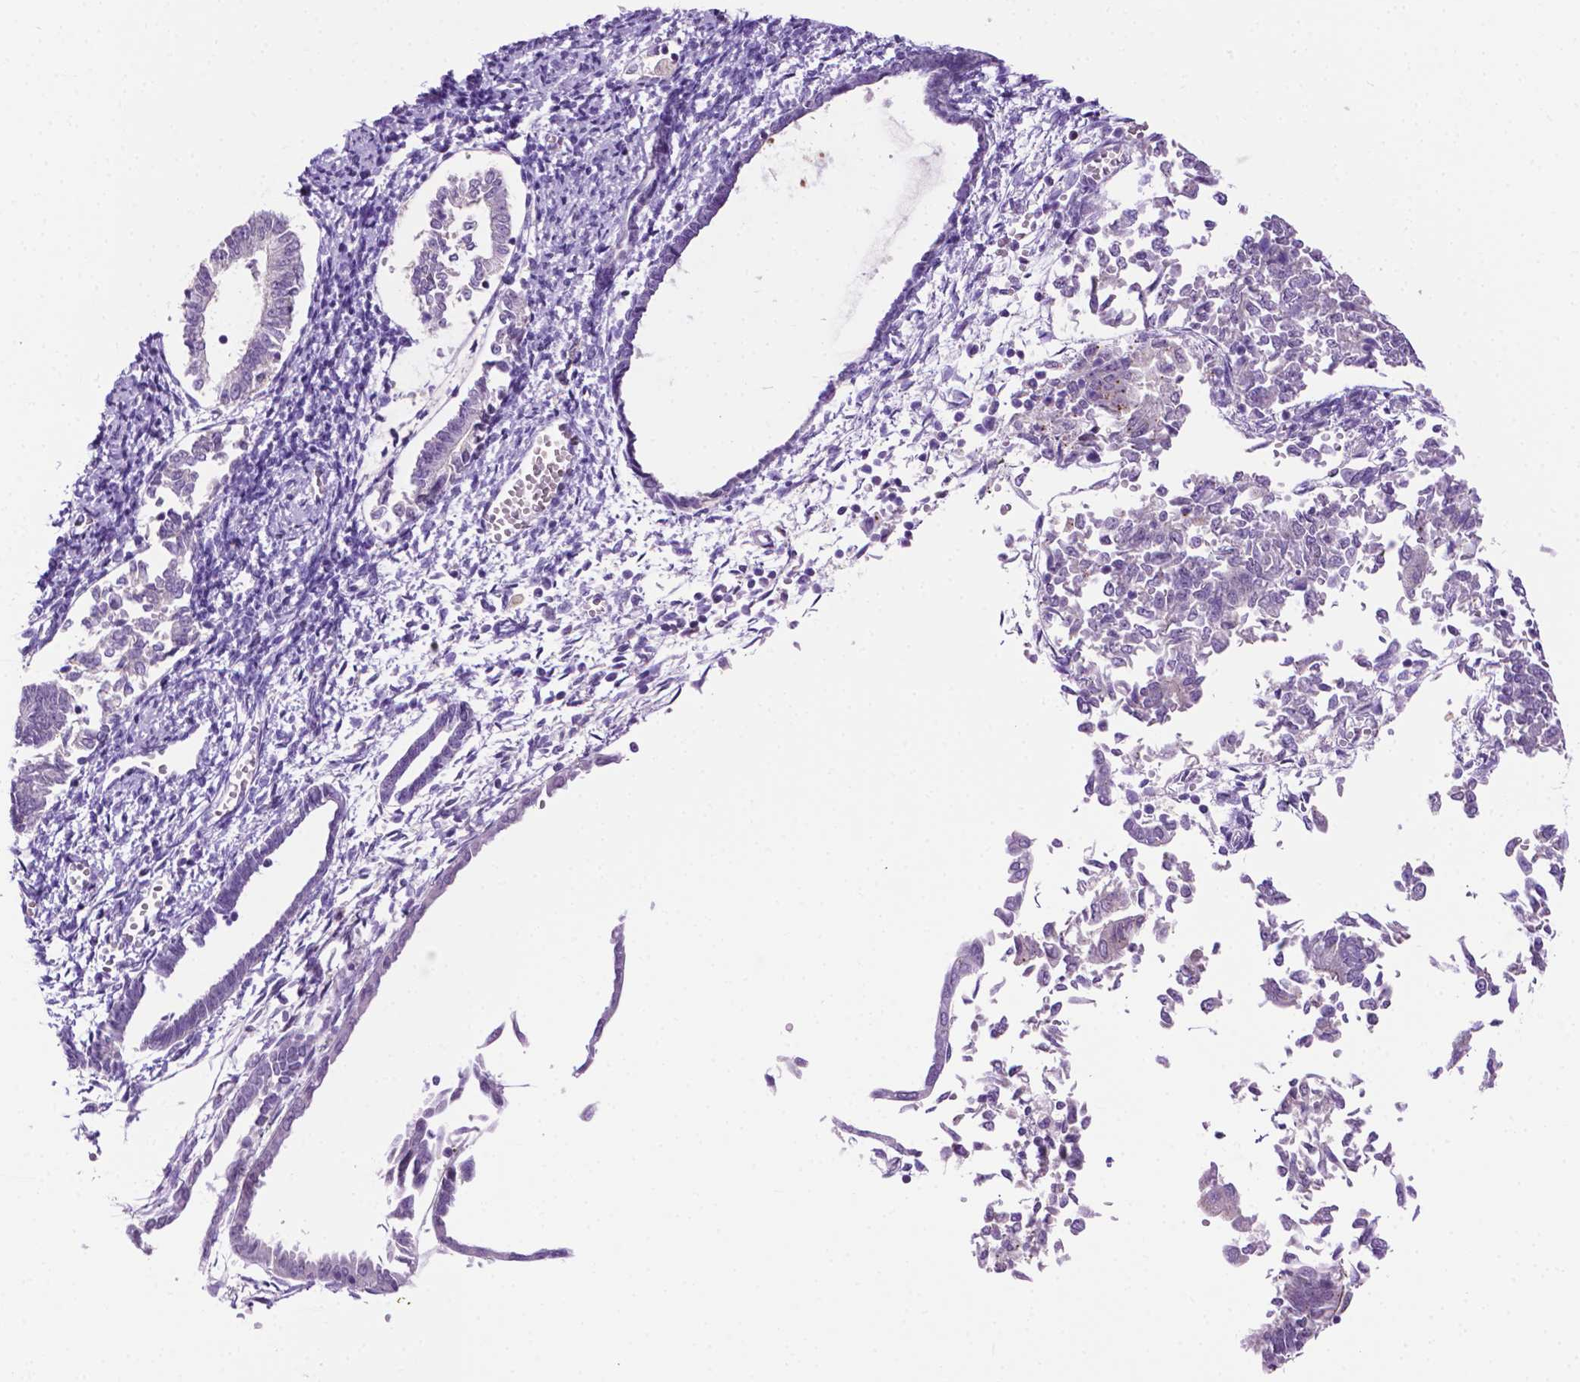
{"staining": {"intensity": "negative", "quantity": "none", "location": "none"}, "tissue": "endometrial cancer", "cell_type": "Tumor cells", "image_type": "cancer", "snomed": [{"axis": "morphology", "description": "Adenocarcinoma, NOS"}, {"axis": "topography", "description": "Endometrium"}], "caption": "Protein analysis of adenocarcinoma (endometrial) shows no significant positivity in tumor cells. Nuclei are stained in blue.", "gene": "MMP27", "patient": {"sex": "female", "age": 65}}